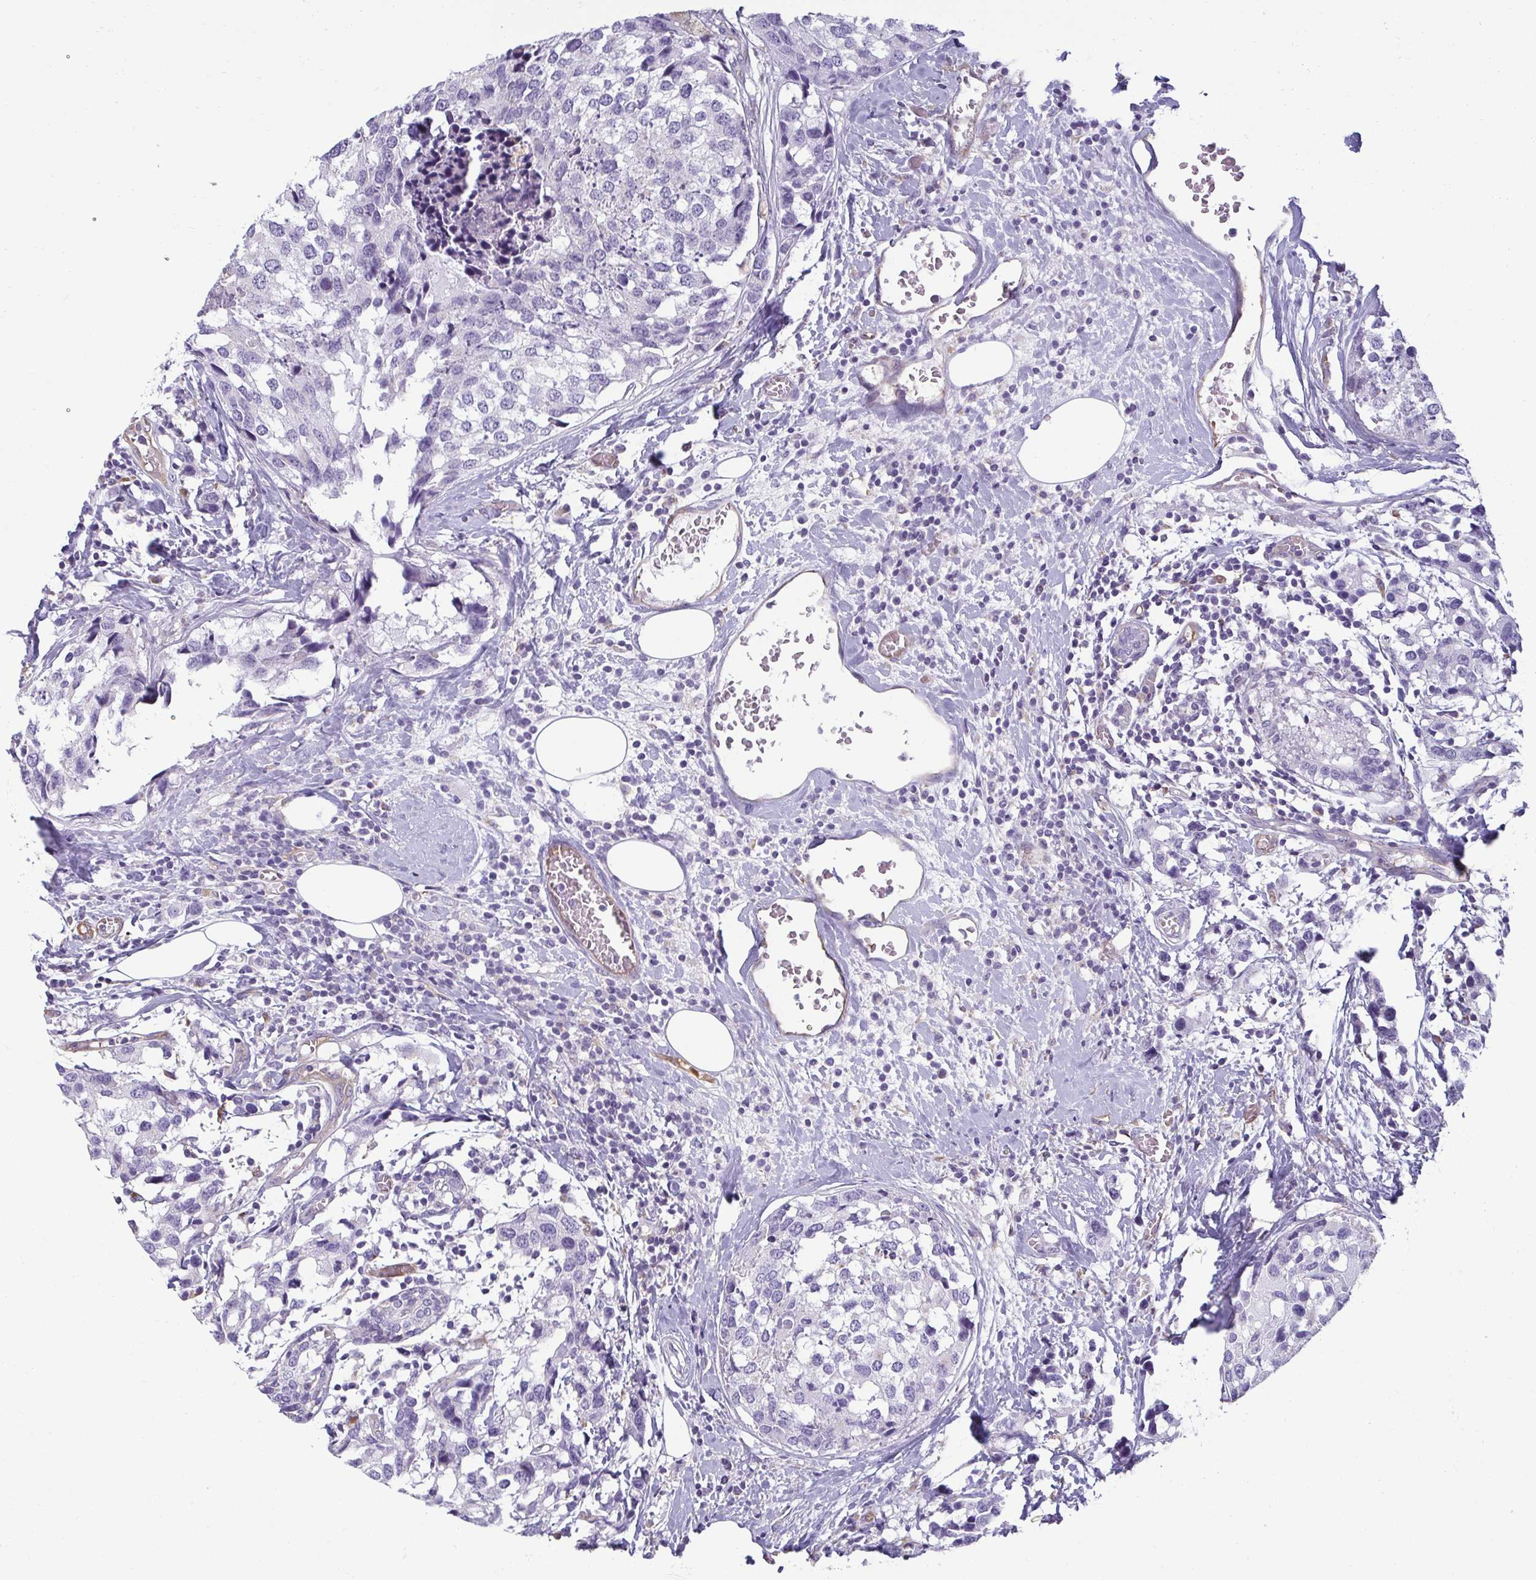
{"staining": {"intensity": "negative", "quantity": "none", "location": "none"}, "tissue": "breast cancer", "cell_type": "Tumor cells", "image_type": "cancer", "snomed": [{"axis": "morphology", "description": "Lobular carcinoma"}, {"axis": "topography", "description": "Breast"}], "caption": "A micrograph of breast lobular carcinoma stained for a protein demonstrates no brown staining in tumor cells.", "gene": "PDE2A", "patient": {"sex": "female", "age": 59}}